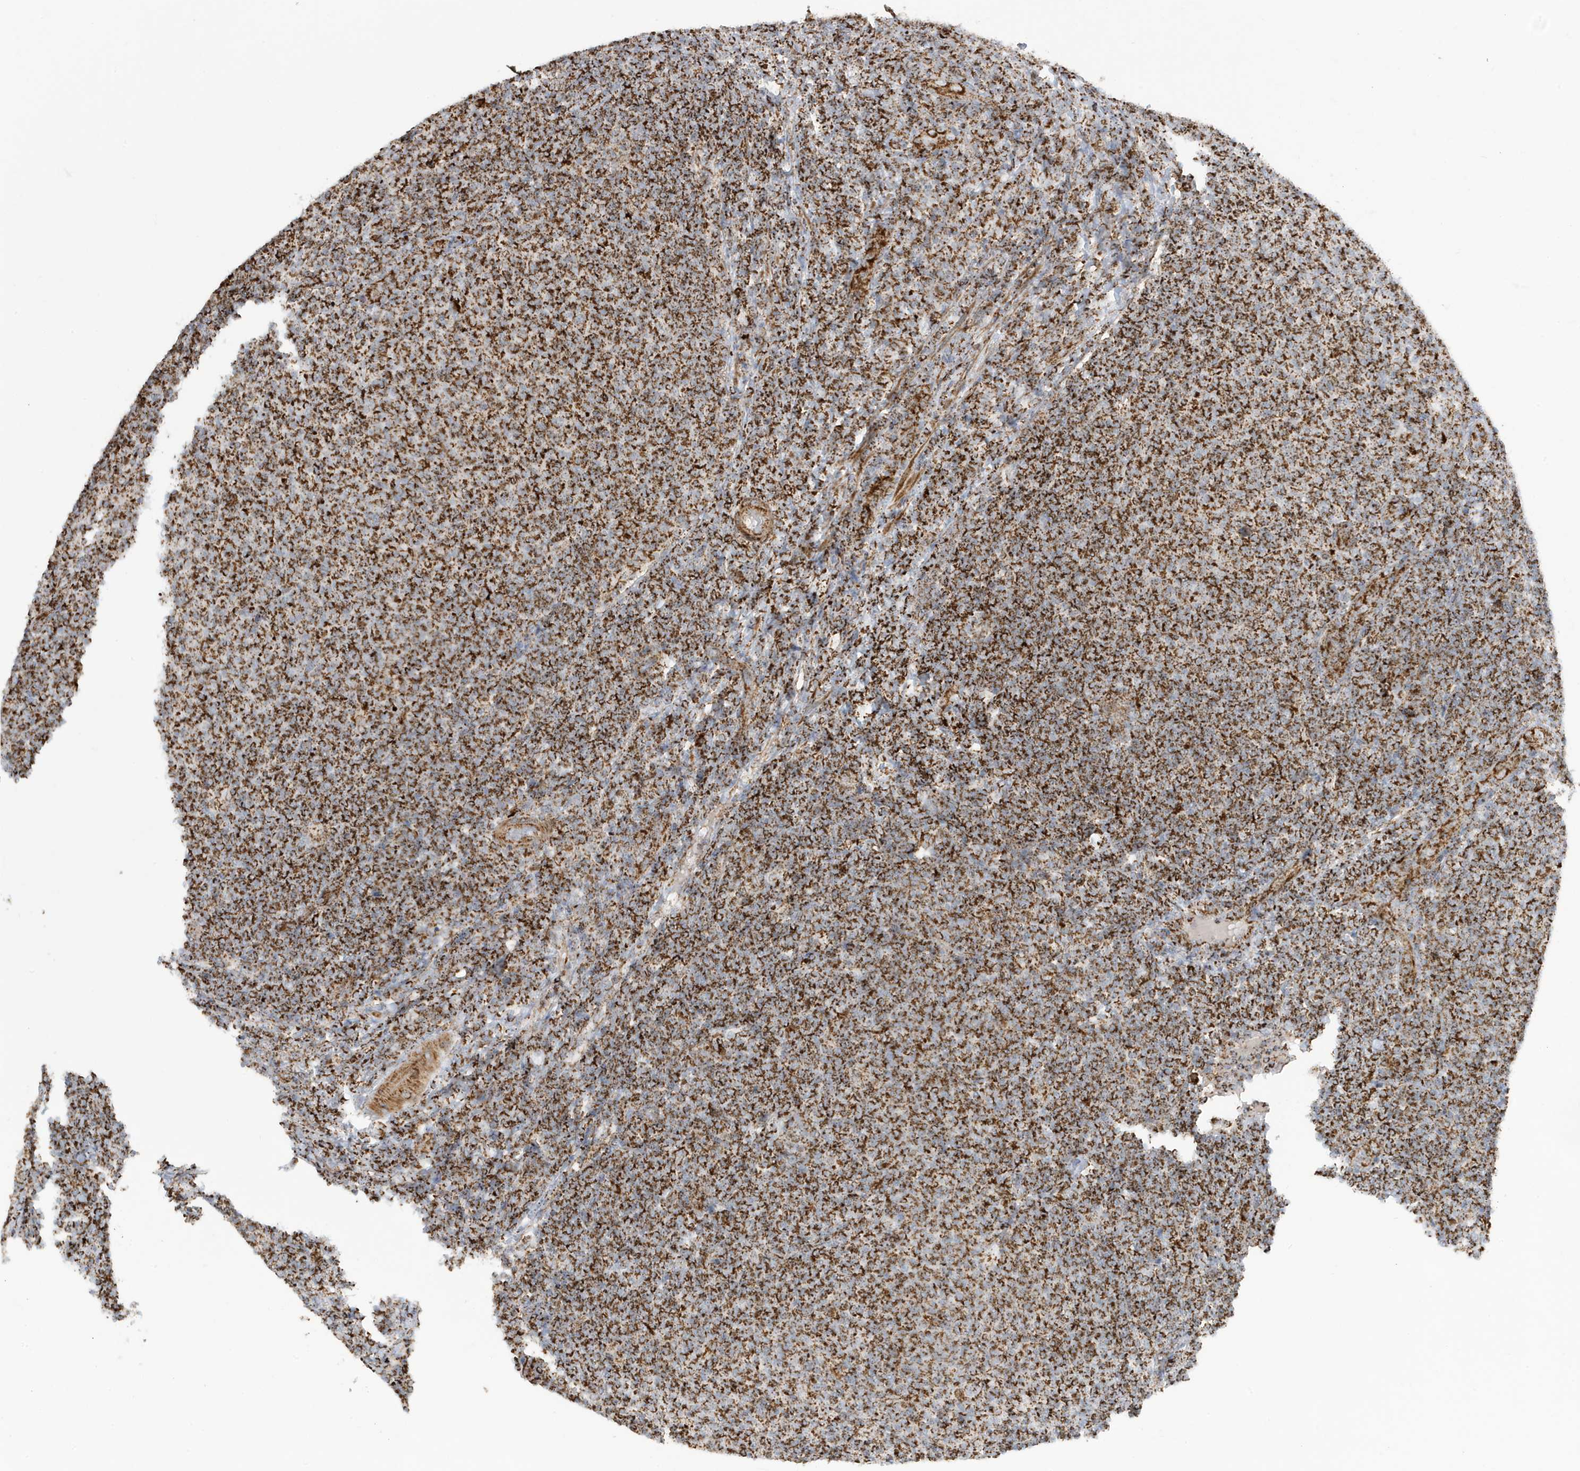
{"staining": {"intensity": "strong", "quantity": ">75%", "location": "cytoplasmic/membranous"}, "tissue": "lymphoma", "cell_type": "Tumor cells", "image_type": "cancer", "snomed": [{"axis": "morphology", "description": "Malignant lymphoma, non-Hodgkin's type, Low grade"}, {"axis": "topography", "description": "Lymph node"}], "caption": "Immunohistochemical staining of human lymphoma demonstrates high levels of strong cytoplasmic/membranous protein positivity in about >75% of tumor cells.", "gene": "MAN1A1", "patient": {"sex": "male", "age": 66}}